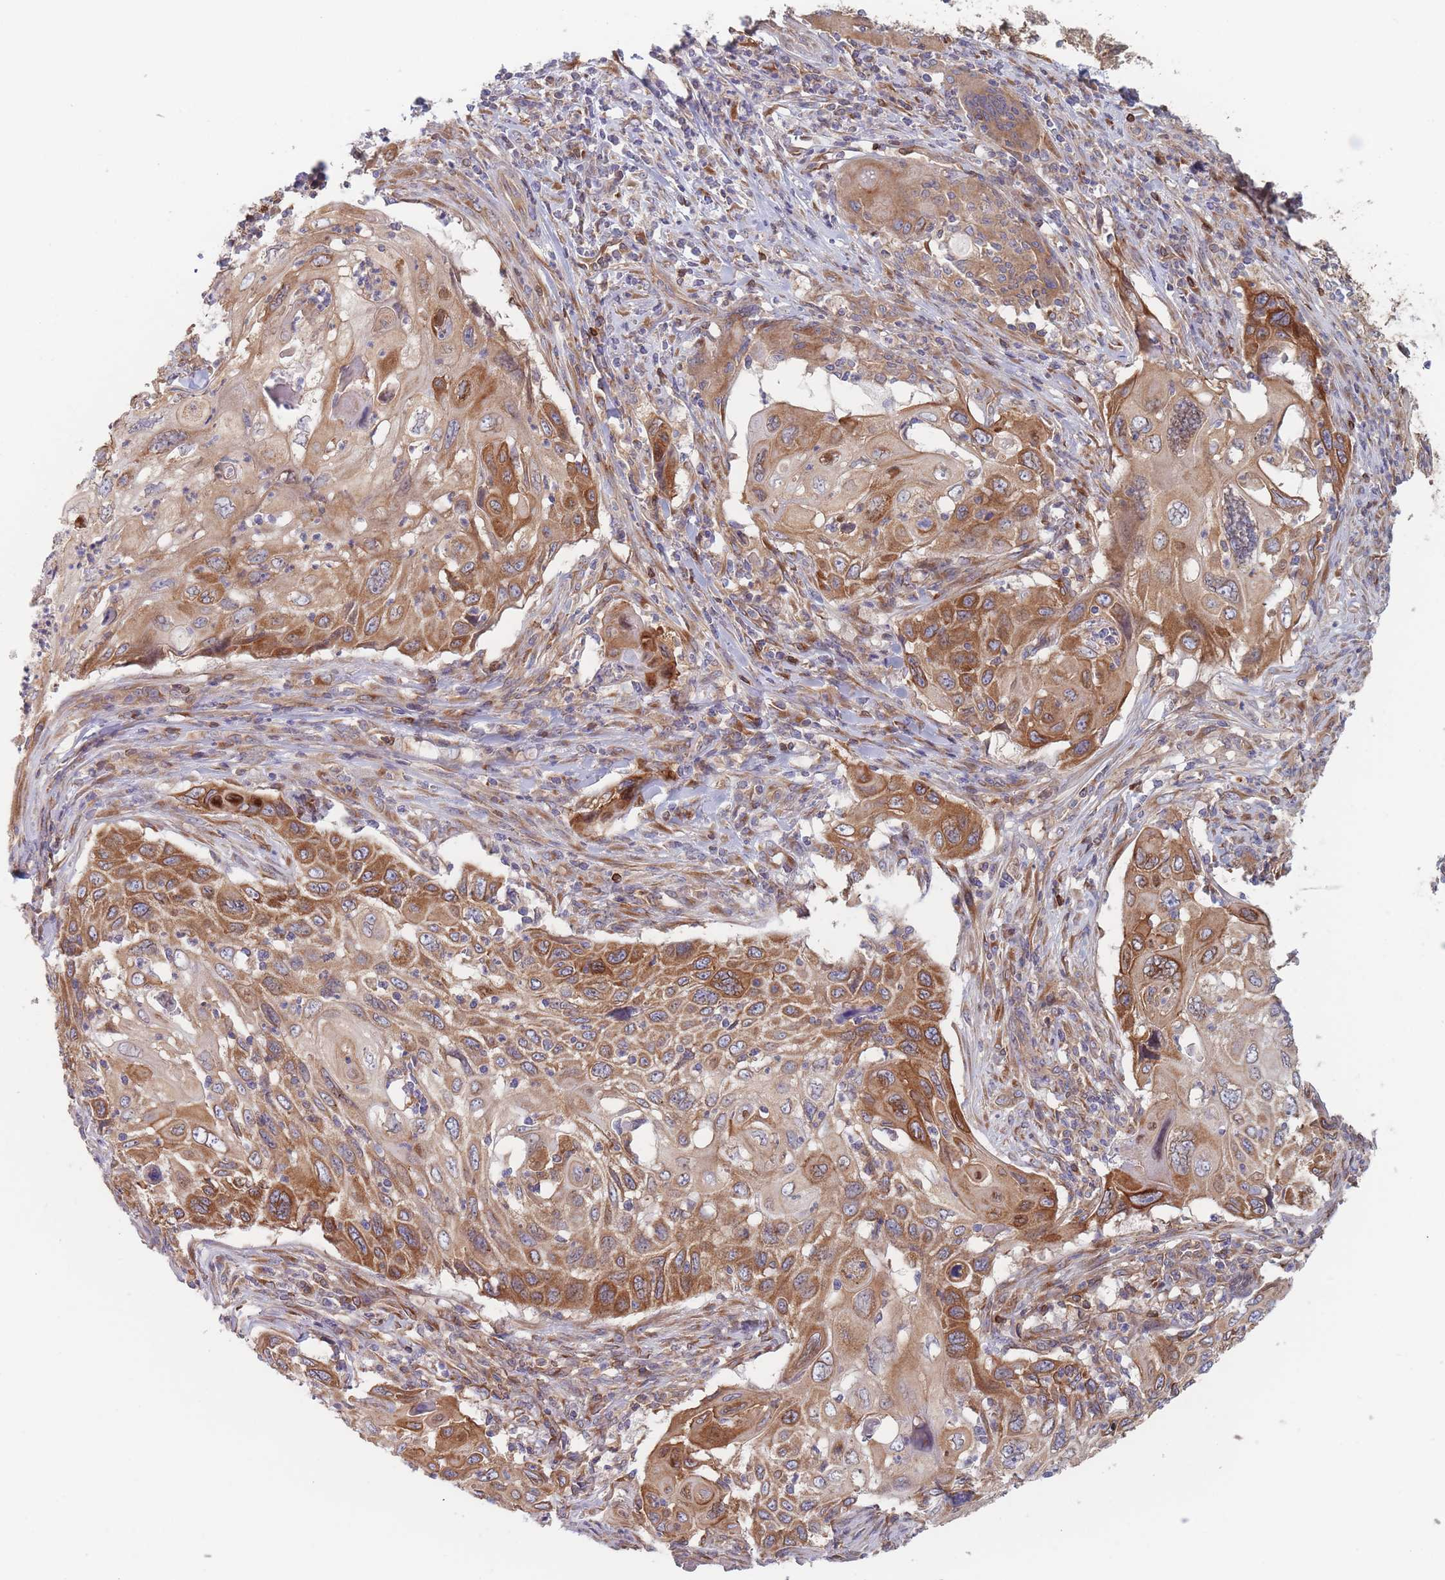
{"staining": {"intensity": "moderate", "quantity": ">75%", "location": "cytoplasmic/membranous"}, "tissue": "cervical cancer", "cell_type": "Tumor cells", "image_type": "cancer", "snomed": [{"axis": "morphology", "description": "Squamous cell carcinoma, NOS"}, {"axis": "topography", "description": "Cervix"}], "caption": "Human cervical cancer (squamous cell carcinoma) stained with a protein marker shows moderate staining in tumor cells.", "gene": "KDSR", "patient": {"sex": "female", "age": 70}}